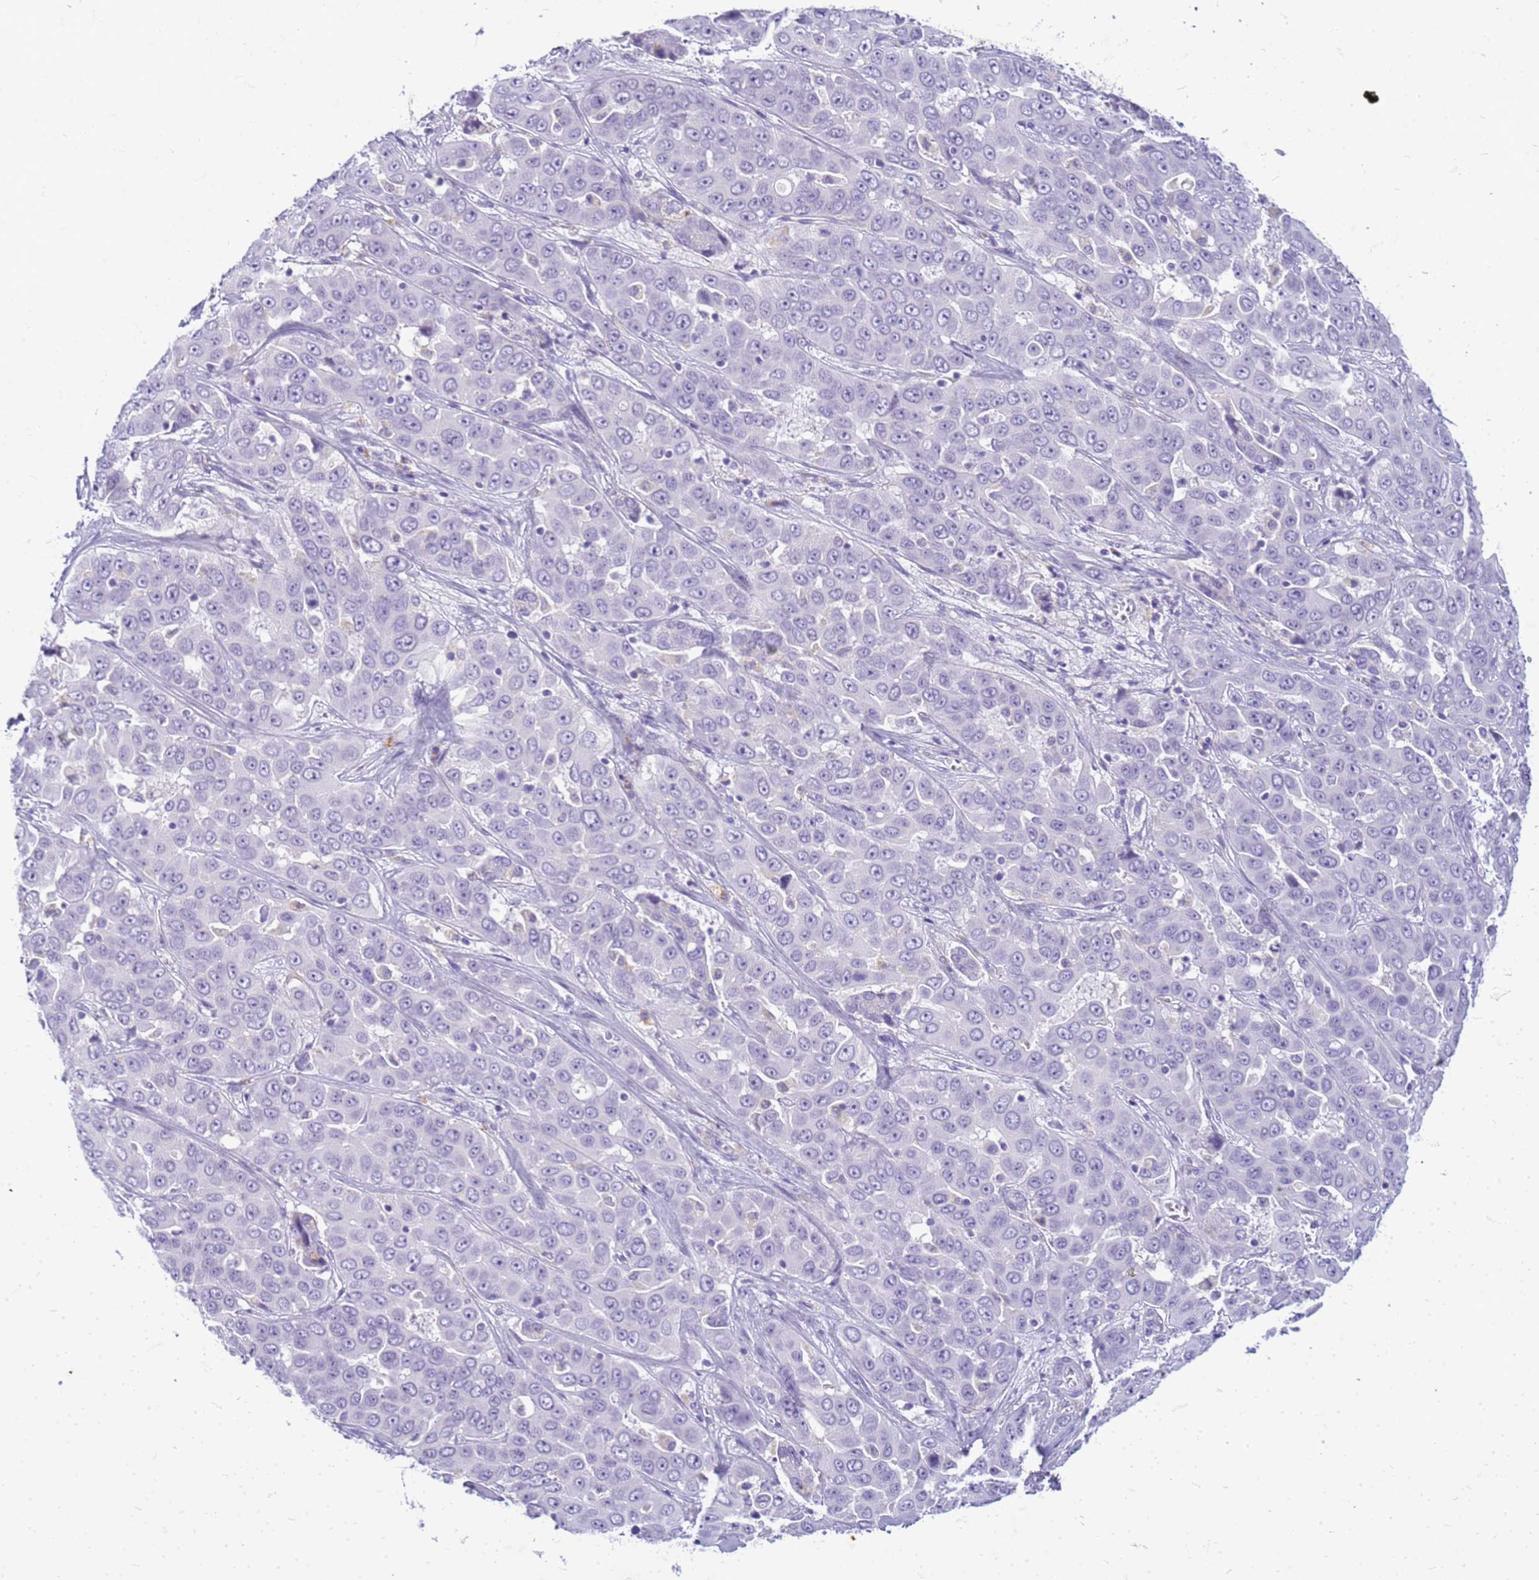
{"staining": {"intensity": "negative", "quantity": "none", "location": "none"}, "tissue": "liver cancer", "cell_type": "Tumor cells", "image_type": "cancer", "snomed": [{"axis": "morphology", "description": "Cholangiocarcinoma"}, {"axis": "topography", "description": "Liver"}], "caption": "Protein analysis of cholangiocarcinoma (liver) reveals no significant staining in tumor cells.", "gene": "CFAP100", "patient": {"sex": "female", "age": 52}}